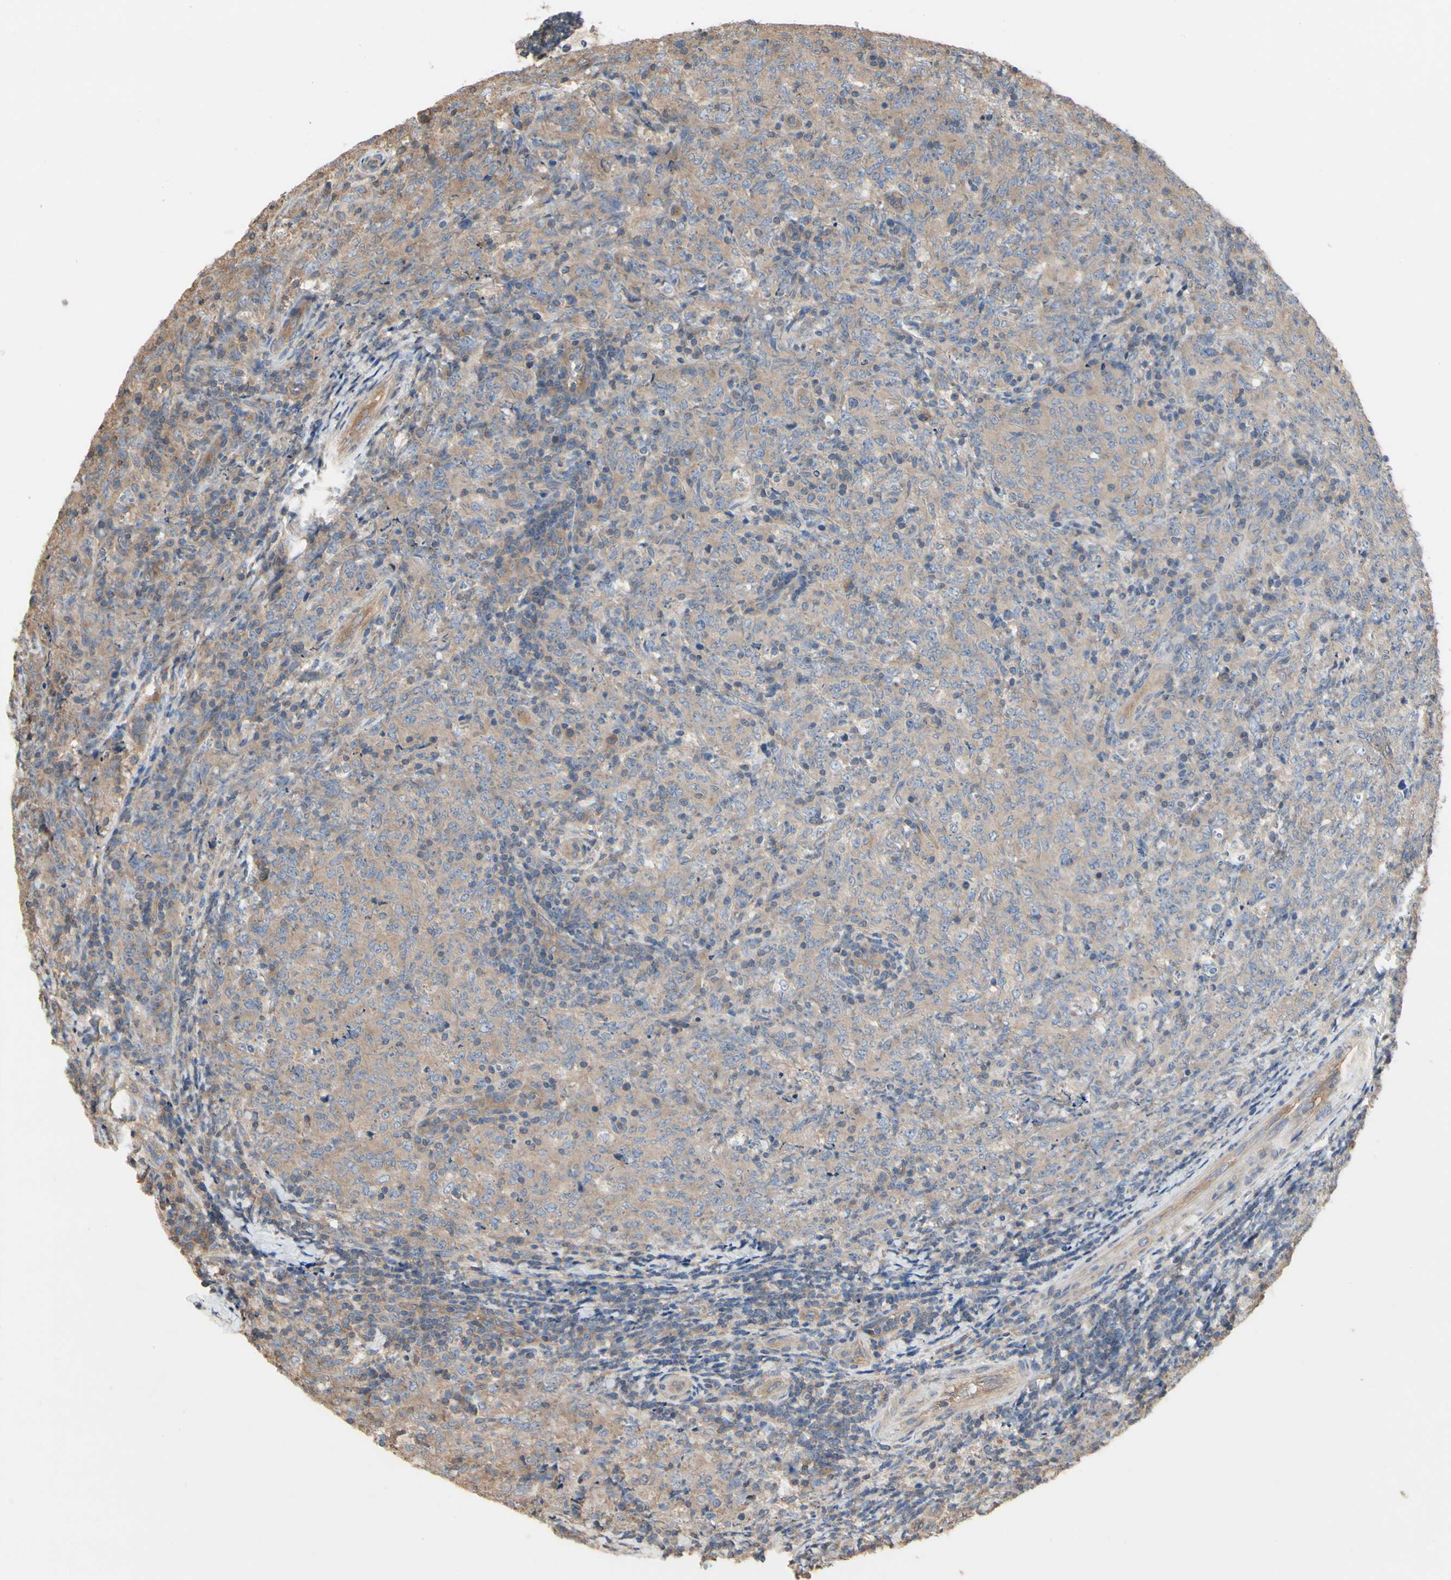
{"staining": {"intensity": "weak", "quantity": ">75%", "location": "cytoplasmic/membranous"}, "tissue": "lymphoma", "cell_type": "Tumor cells", "image_type": "cancer", "snomed": [{"axis": "morphology", "description": "Malignant lymphoma, non-Hodgkin's type, High grade"}, {"axis": "topography", "description": "Tonsil"}], "caption": "Immunohistochemical staining of human lymphoma demonstrates low levels of weak cytoplasmic/membranous protein positivity in about >75% of tumor cells.", "gene": "PDZK1", "patient": {"sex": "female", "age": 36}}